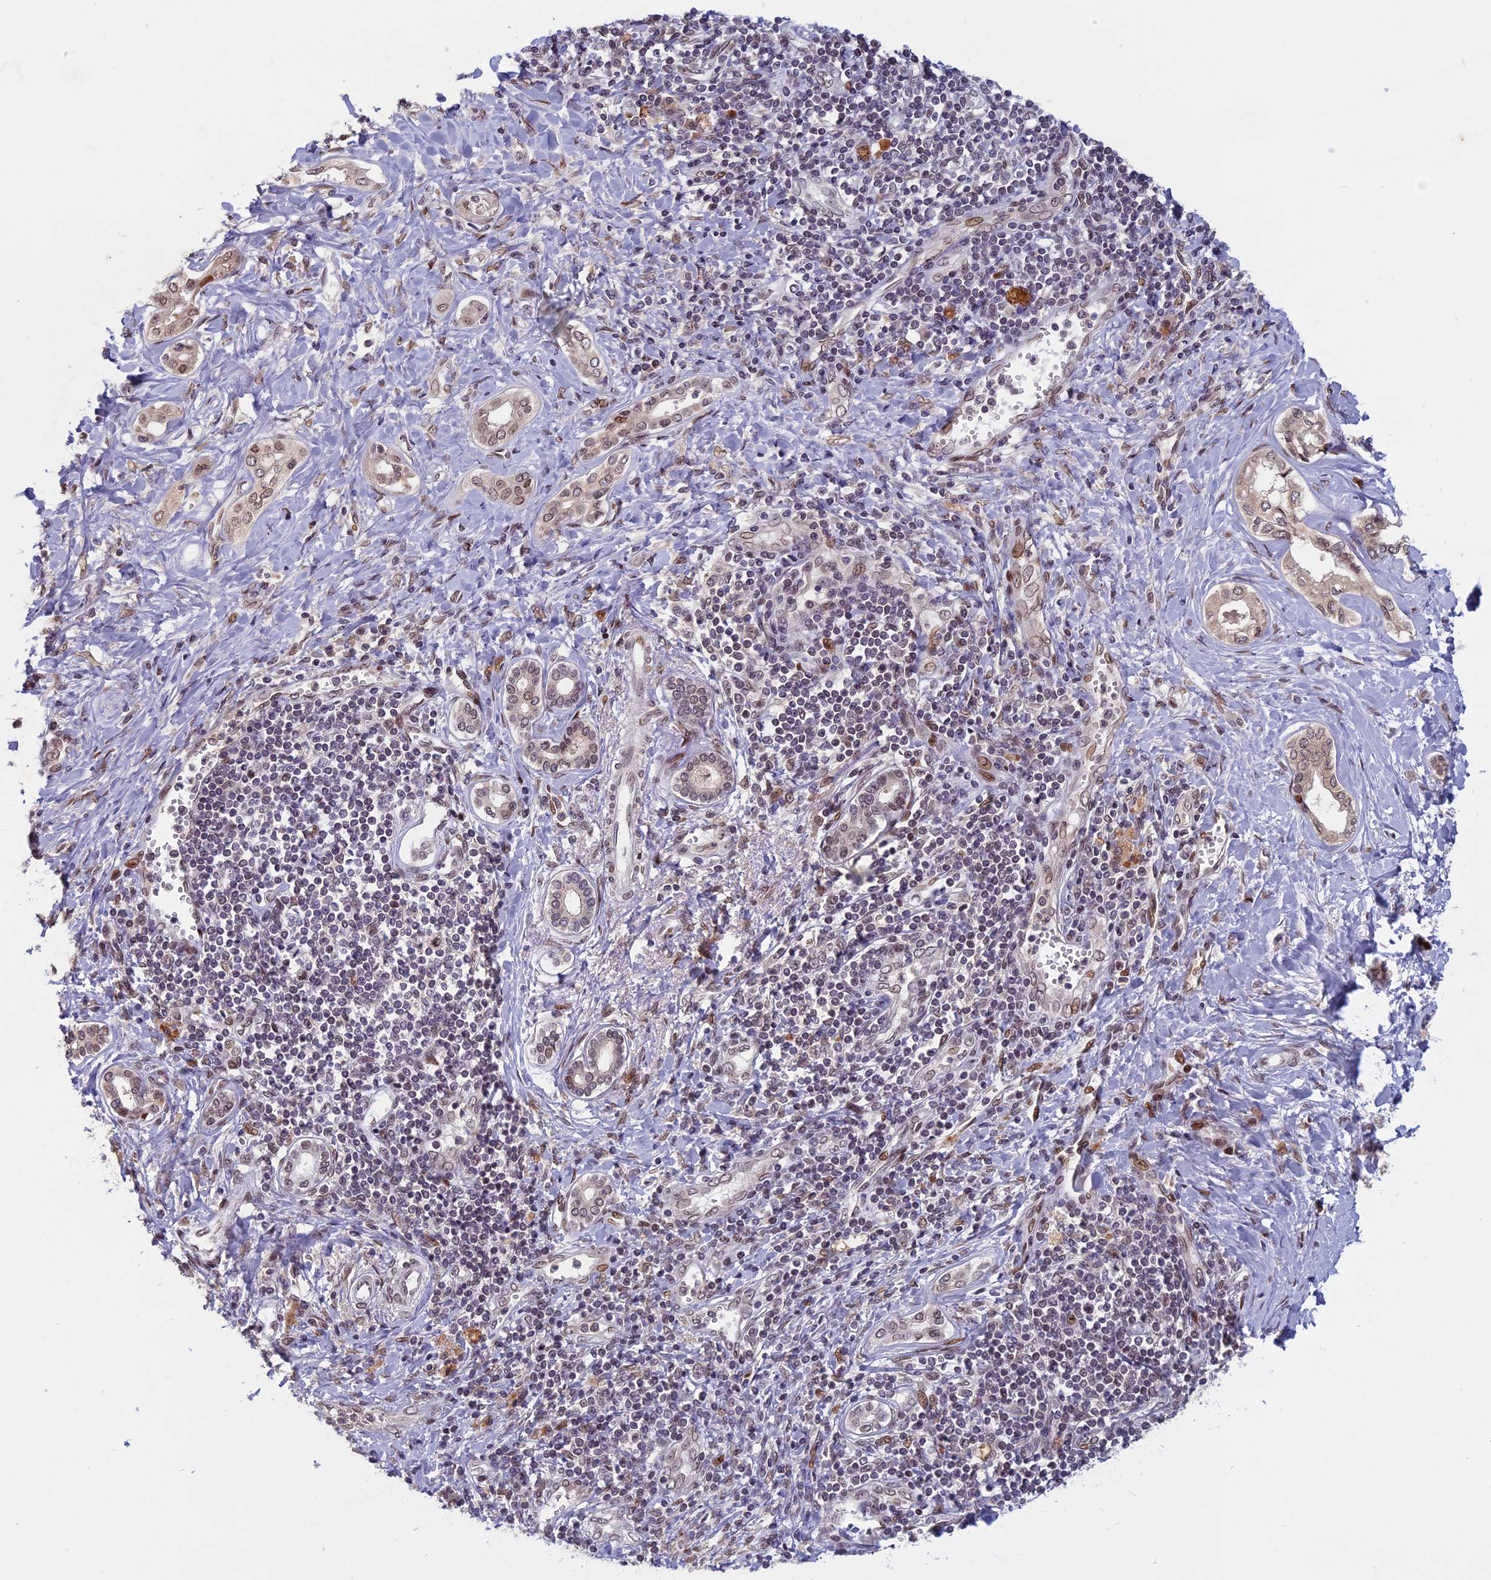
{"staining": {"intensity": "weak", "quantity": ">75%", "location": "nuclear"}, "tissue": "liver cancer", "cell_type": "Tumor cells", "image_type": "cancer", "snomed": [{"axis": "morphology", "description": "Cholangiocarcinoma"}, {"axis": "topography", "description": "Liver"}], "caption": "DAB immunohistochemical staining of human cholangiocarcinoma (liver) displays weak nuclear protein expression in approximately >75% of tumor cells.", "gene": "CDC7", "patient": {"sex": "female", "age": 77}}